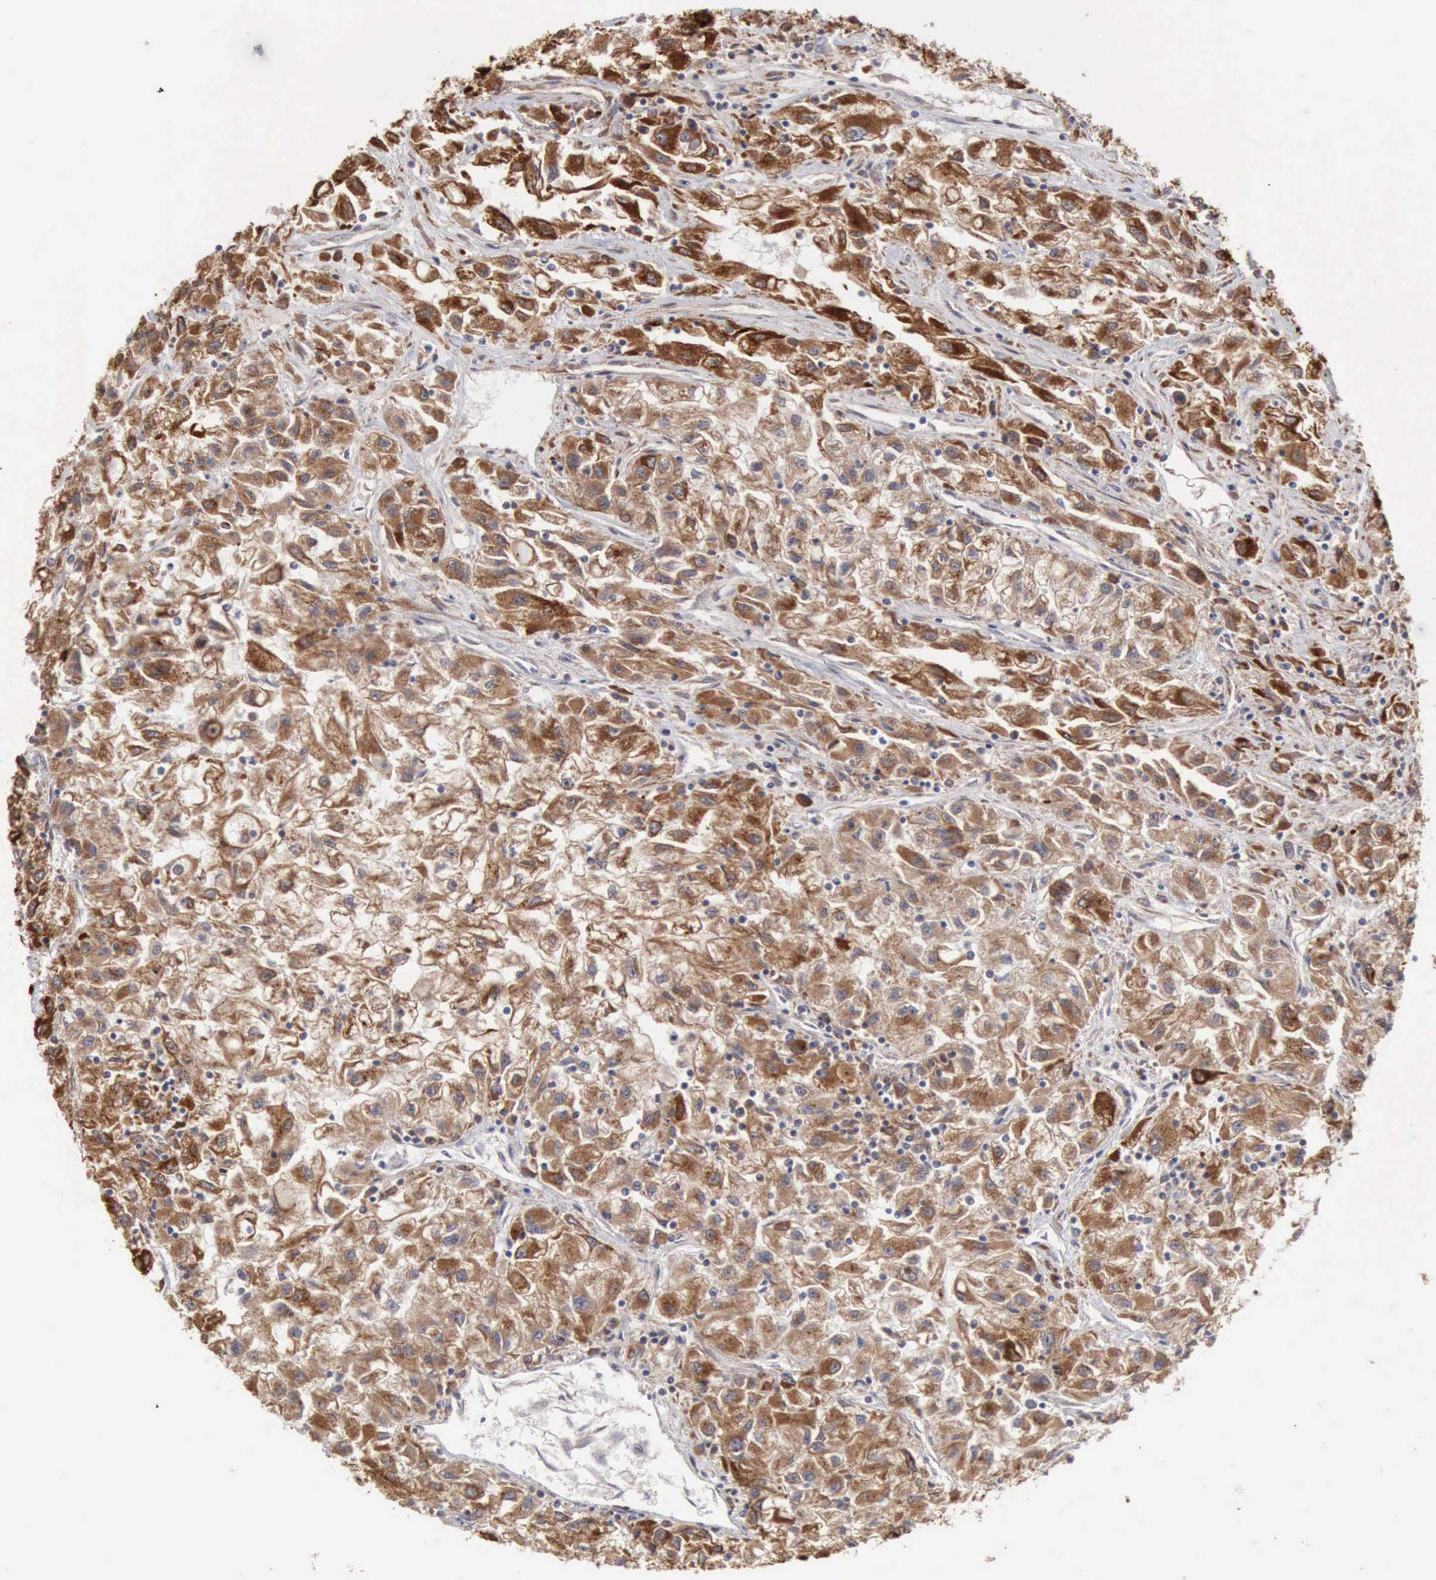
{"staining": {"intensity": "strong", "quantity": ">75%", "location": "cytoplasmic/membranous"}, "tissue": "renal cancer", "cell_type": "Tumor cells", "image_type": "cancer", "snomed": [{"axis": "morphology", "description": "Adenocarcinoma, NOS"}, {"axis": "topography", "description": "Kidney"}], "caption": "Immunohistochemistry (DAB) staining of renal adenocarcinoma demonstrates strong cytoplasmic/membranous protein staining in approximately >75% of tumor cells. (DAB IHC with brightfield microscopy, high magnification).", "gene": "APOL2", "patient": {"sex": "male", "age": 59}}